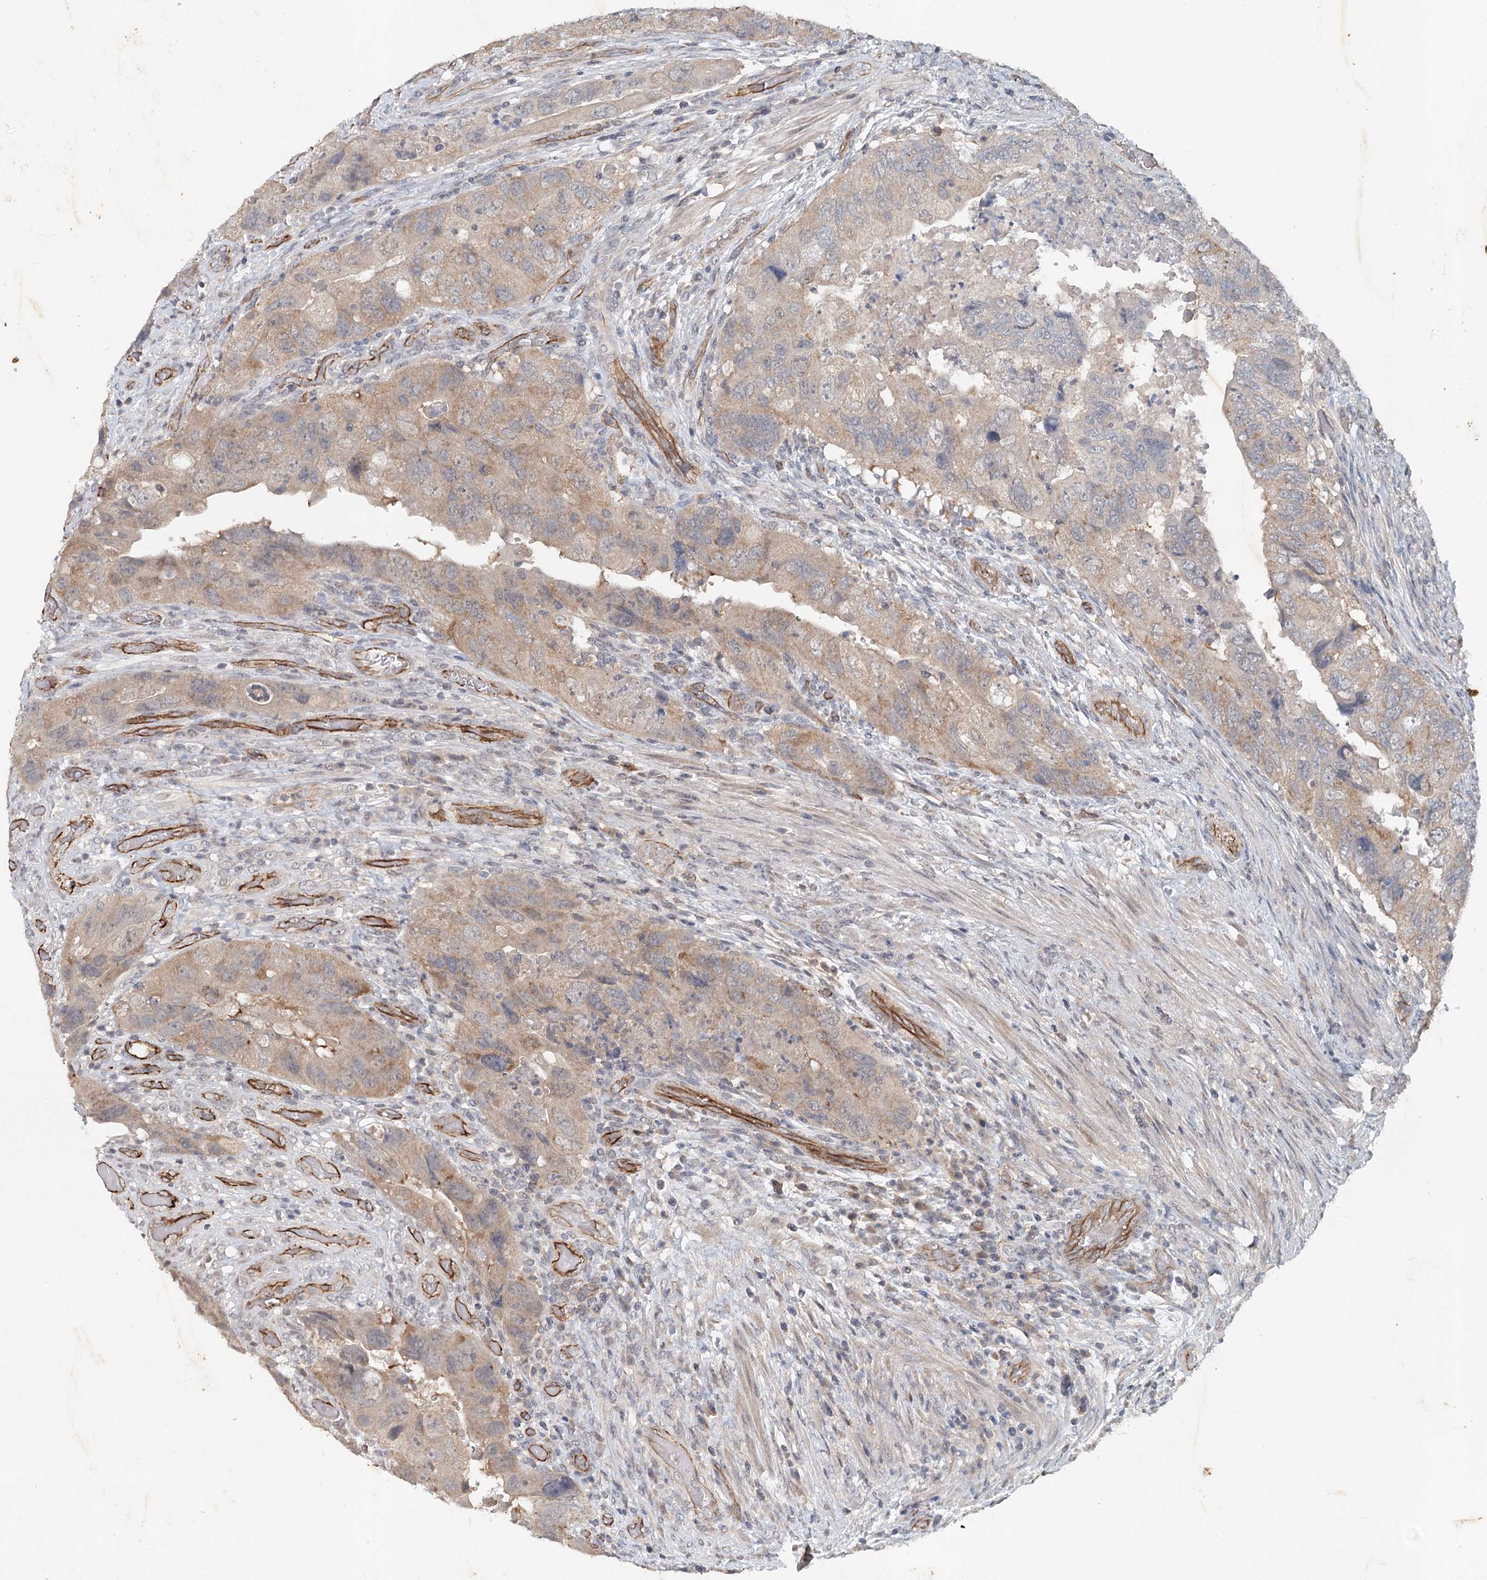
{"staining": {"intensity": "moderate", "quantity": "25%-75%", "location": "cytoplasmic/membranous"}, "tissue": "colorectal cancer", "cell_type": "Tumor cells", "image_type": "cancer", "snomed": [{"axis": "morphology", "description": "Adenocarcinoma, NOS"}, {"axis": "topography", "description": "Rectum"}], "caption": "Immunohistochemistry histopathology image of neoplastic tissue: human adenocarcinoma (colorectal) stained using immunohistochemistry shows medium levels of moderate protein expression localized specifically in the cytoplasmic/membranous of tumor cells, appearing as a cytoplasmic/membranous brown color.", "gene": "SYNPO", "patient": {"sex": "male", "age": 63}}